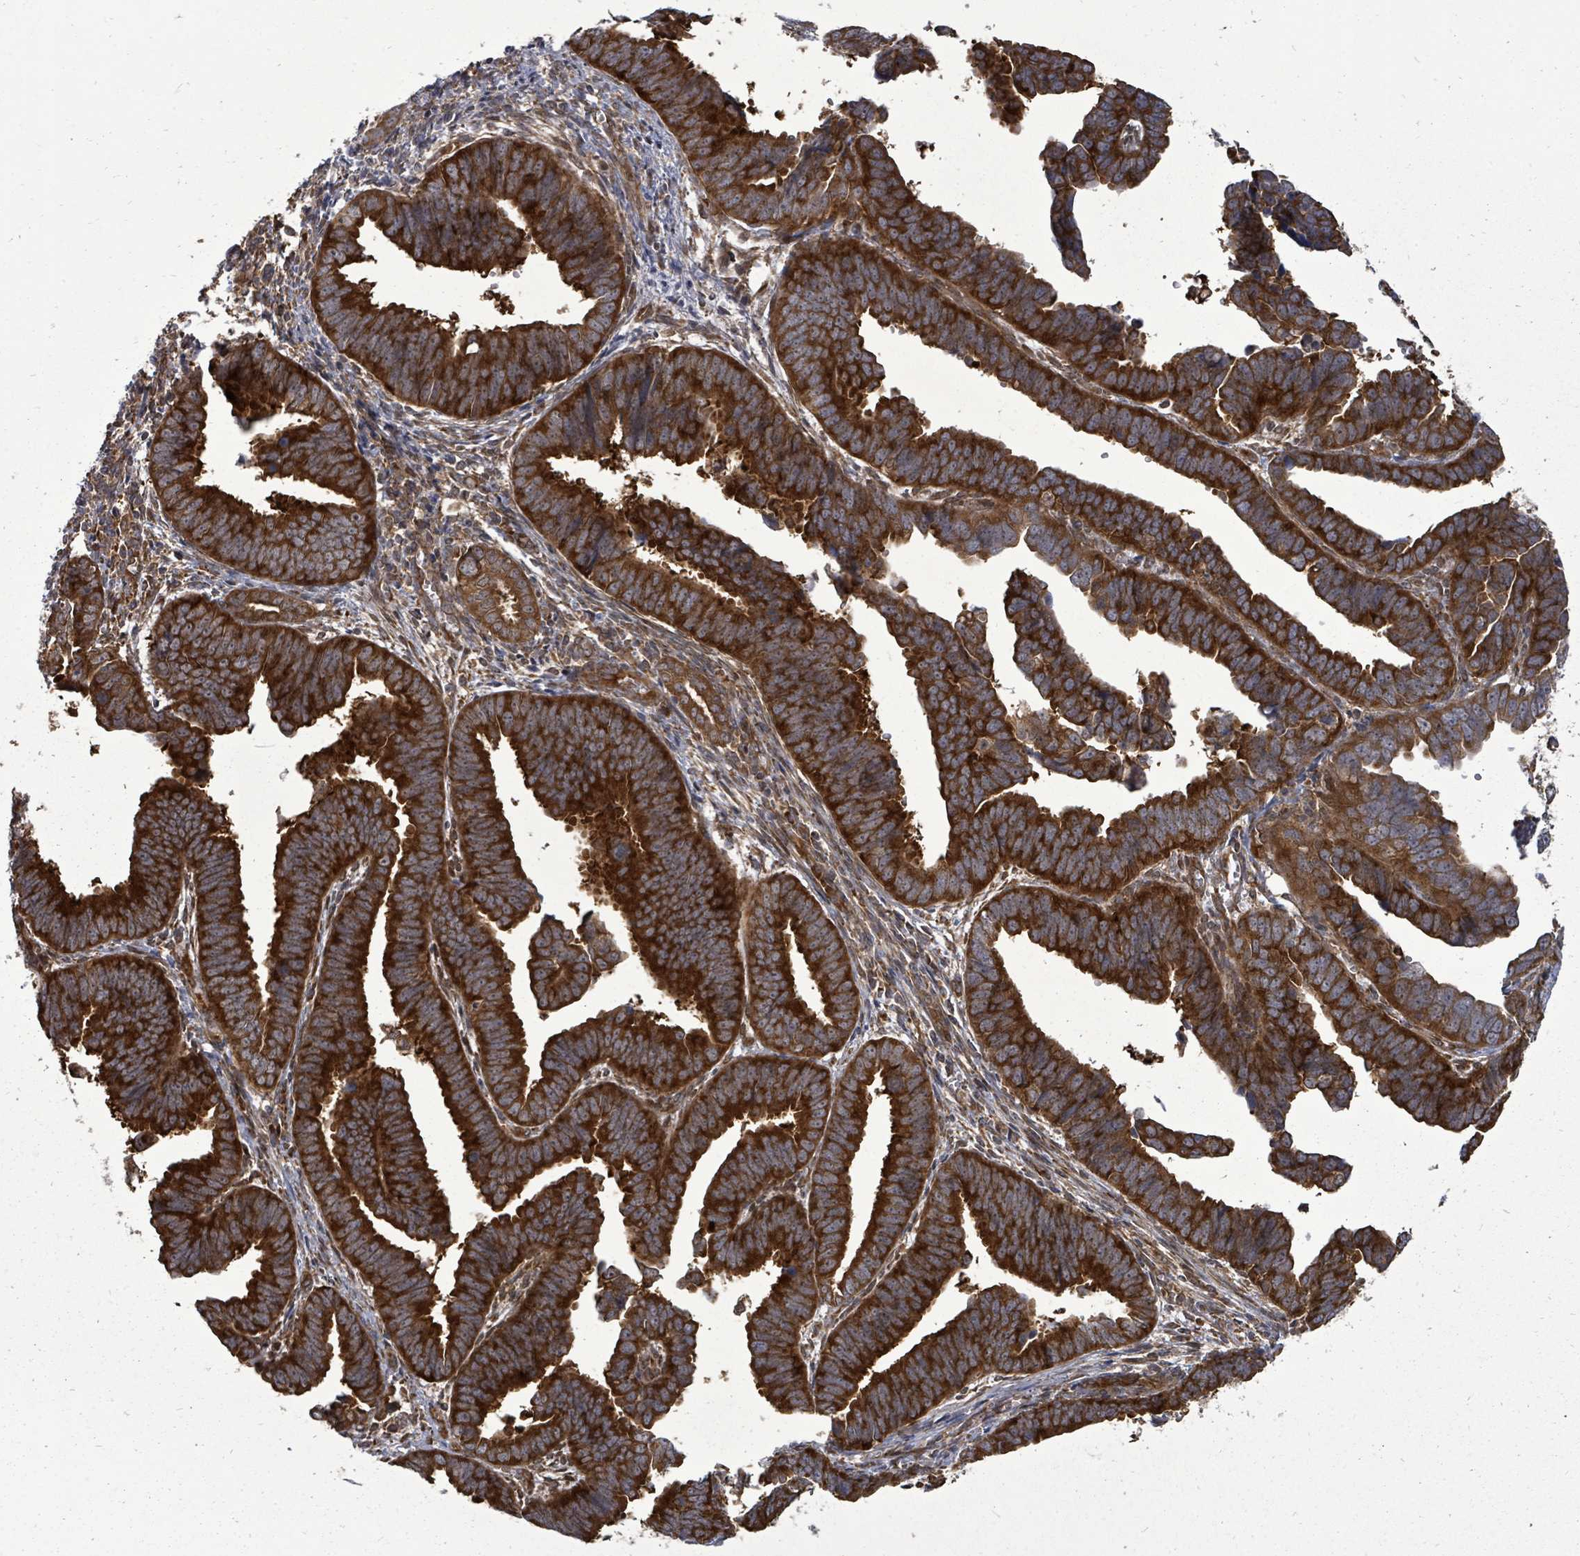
{"staining": {"intensity": "strong", "quantity": ">75%", "location": "cytoplasmic/membranous"}, "tissue": "endometrial cancer", "cell_type": "Tumor cells", "image_type": "cancer", "snomed": [{"axis": "morphology", "description": "Adenocarcinoma, NOS"}, {"axis": "topography", "description": "Endometrium"}], "caption": "Approximately >75% of tumor cells in adenocarcinoma (endometrial) display strong cytoplasmic/membranous protein expression as visualized by brown immunohistochemical staining.", "gene": "EIF3C", "patient": {"sex": "female", "age": 75}}